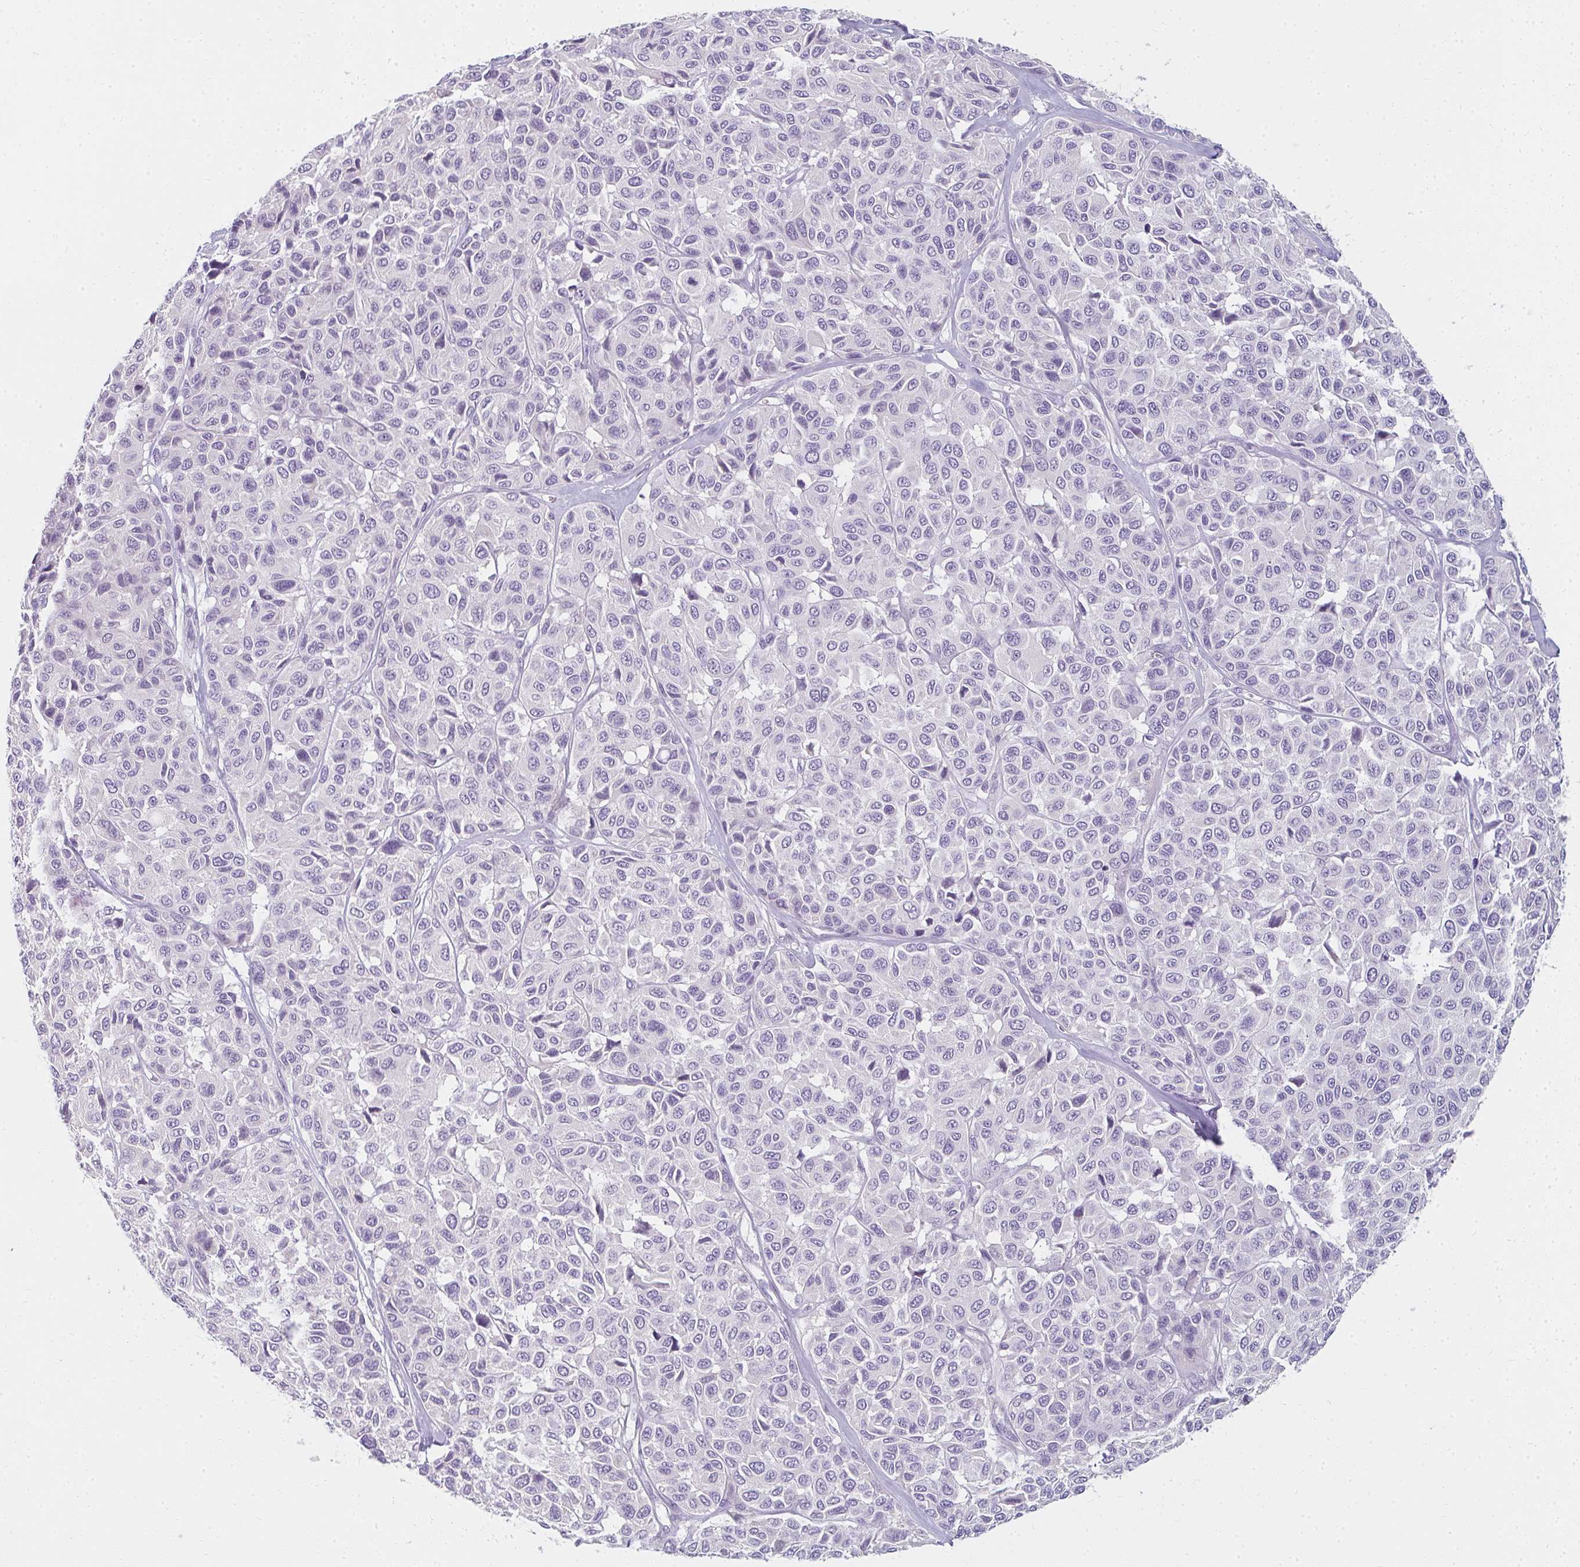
{"staining": {"intensity": "negative", "quantity": "none", "location": "none"}, "tissue": "melanoma", "cell_type": "Tumor cells", "image_type": "cancer", "snomed": [{"axis": "morphology", "description": "Malignant melanoma, NOS"}, {"axis": "topography", "description": "Skin"}], "caption": "A high-resolution micrograph shows immunohistochemistry staining of malignant melanoma, which reveals no significant expression in tumor cells.", "gene": "PPP1R3G", "patient": {"sex": "female", "age": 66}}